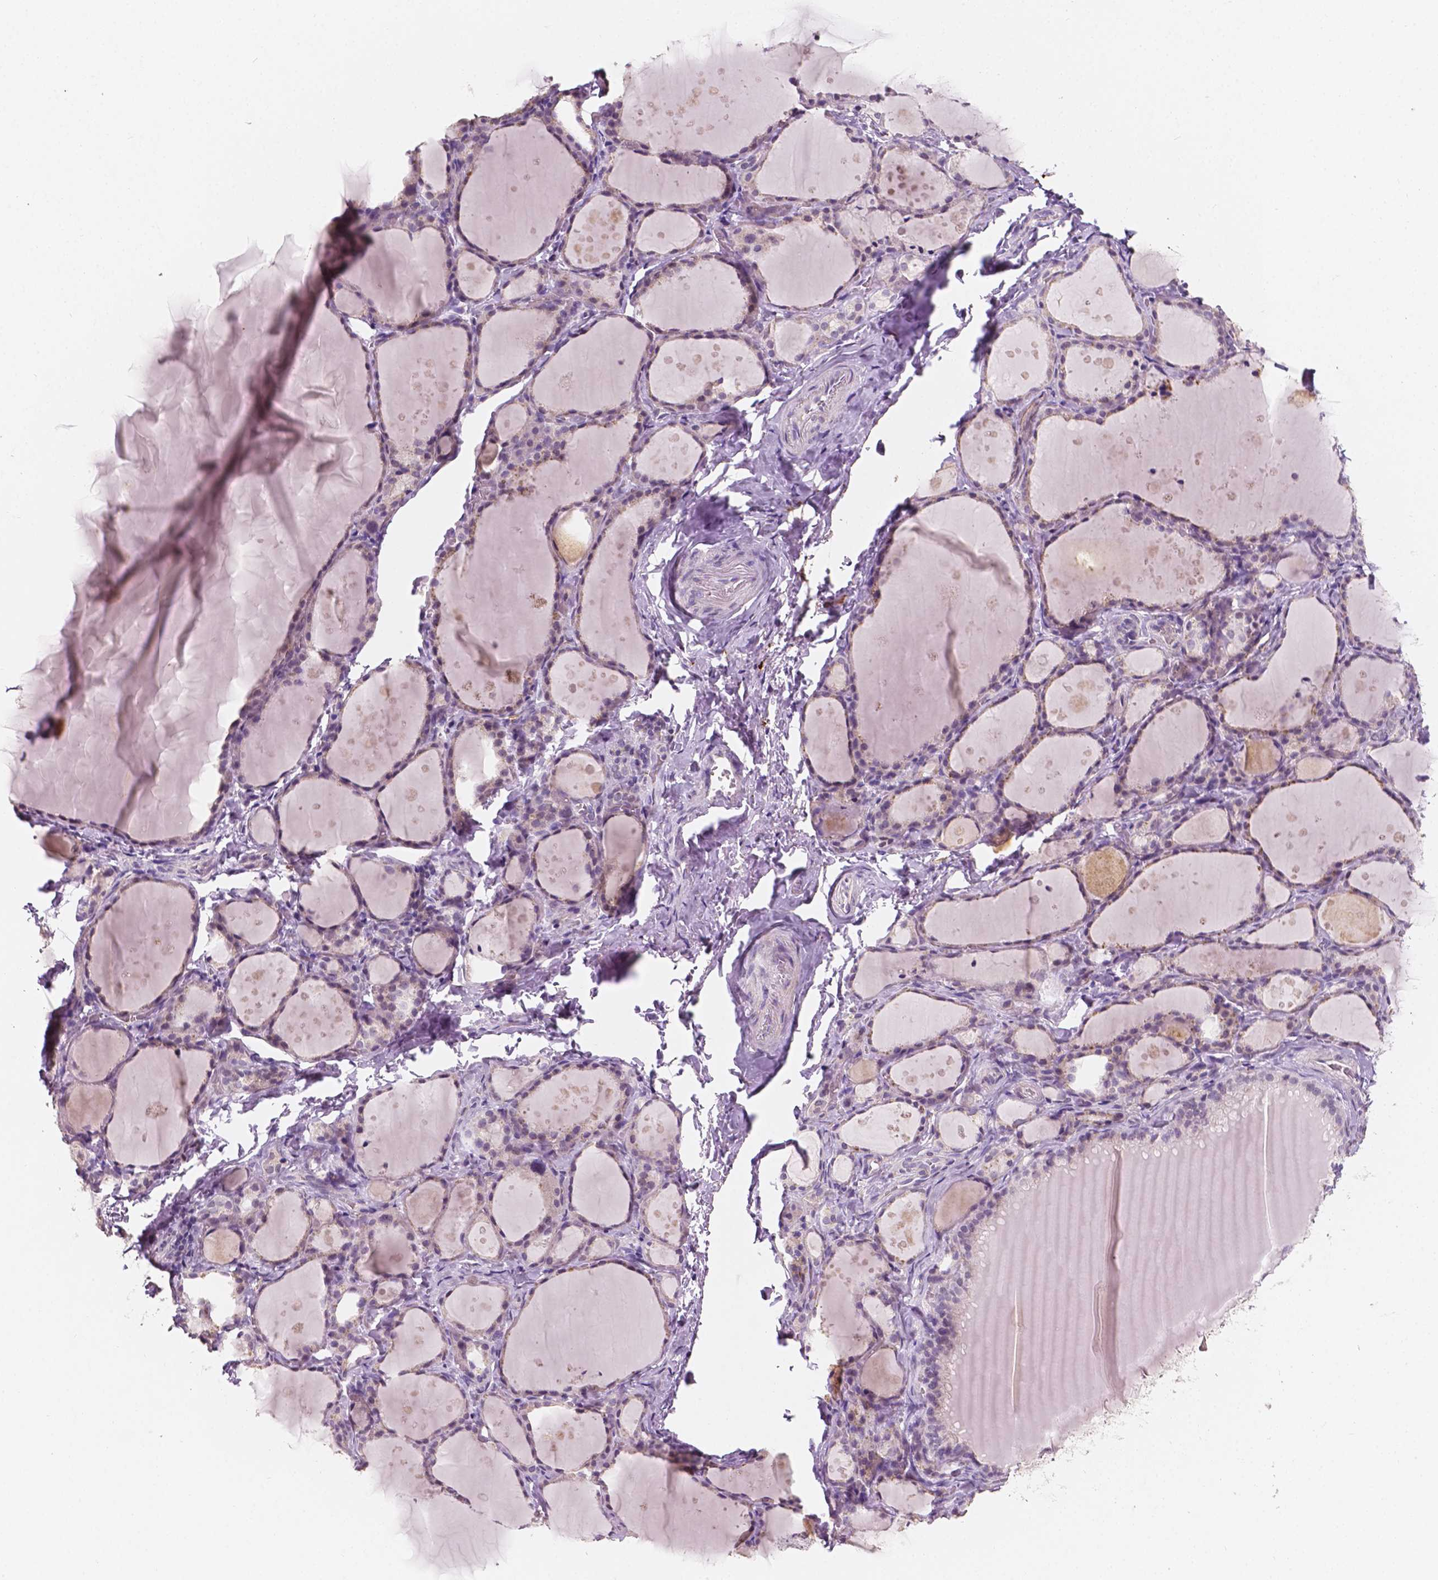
{"staining": {"intensity": "negative", "quantity": "none", "location": "none"}, "tissue": "thyroid gland", "cell_type": "Glandular cells", "image_type": "normal", "snomed": [{"axis": "morphology", "description": "Normal tissue, NOS"}, {"axis": "topography", "description": "Thyroid gland"}], "caption": "This is an IHC micrograph of benign thyroid gland. There is no positivity in glandular cells.", "gene": "SIRT2", "patient": {"sex": "male", "age": 68}}